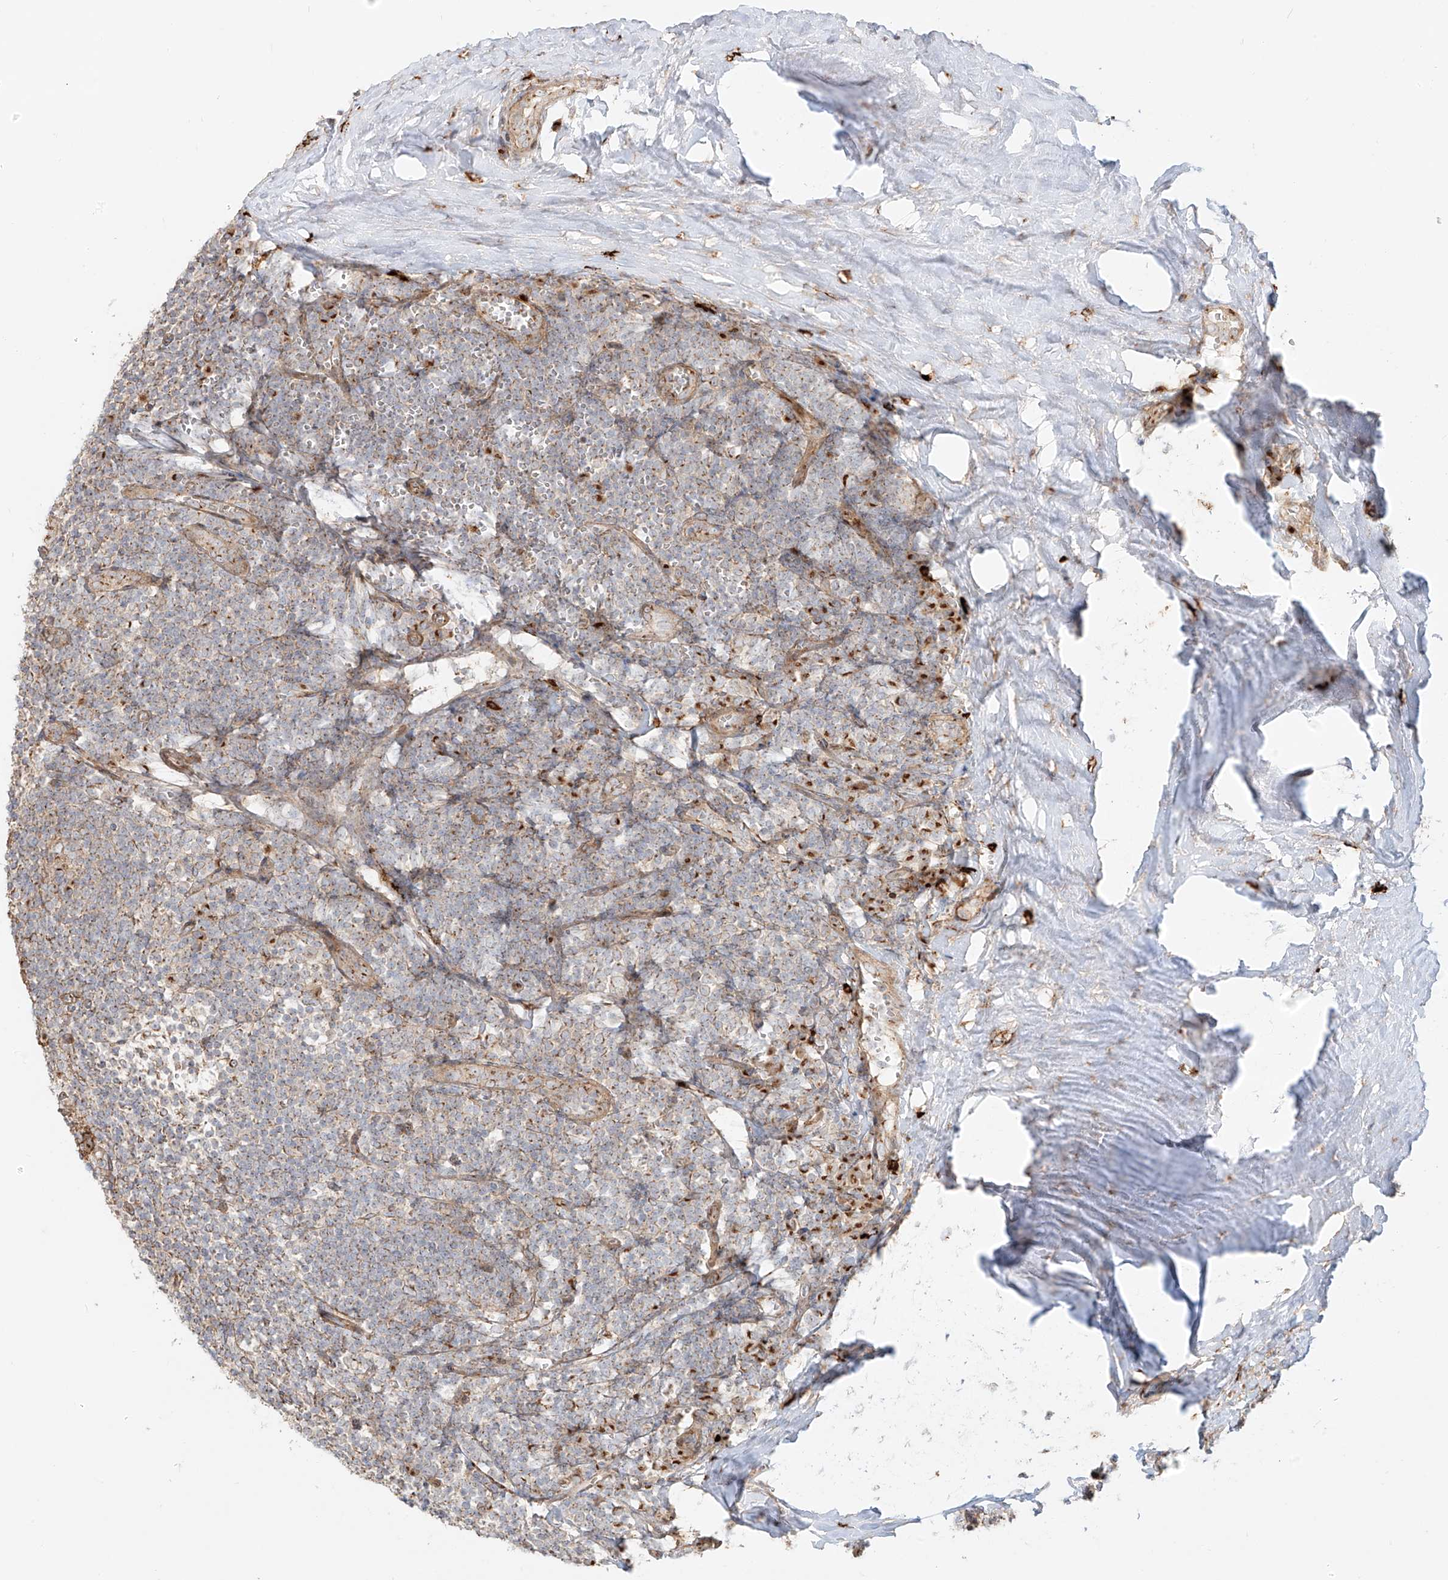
{"staining": {"intensity": "weak", "quantity": "25%-75%", "location": "cytoplasmic/membranous"}, "tissue": "tonsil", "cell_type": "Germinal center cells", "image_type": "normal", "snomed": [{"axis": "morphology", "description": "Normal tissue, NOS"}, {"axis": "topography", "description": "Tonsil"}], "caption": "DAB (3,3'-diaminobenzidine) immunohistochemical staining of benign human tonsil exhibits weak cytoplasmic/membranous protein expression in approximately 25%-75% of germinal center cells. The staining was performed using DAB (3,3'-diaminobenzidine), with brown indicating positive protein expression. Nuclei are stained blue with hematoxylin.", "gene": "ZNF287", "patient": {"sex": "male", "age": 27}}